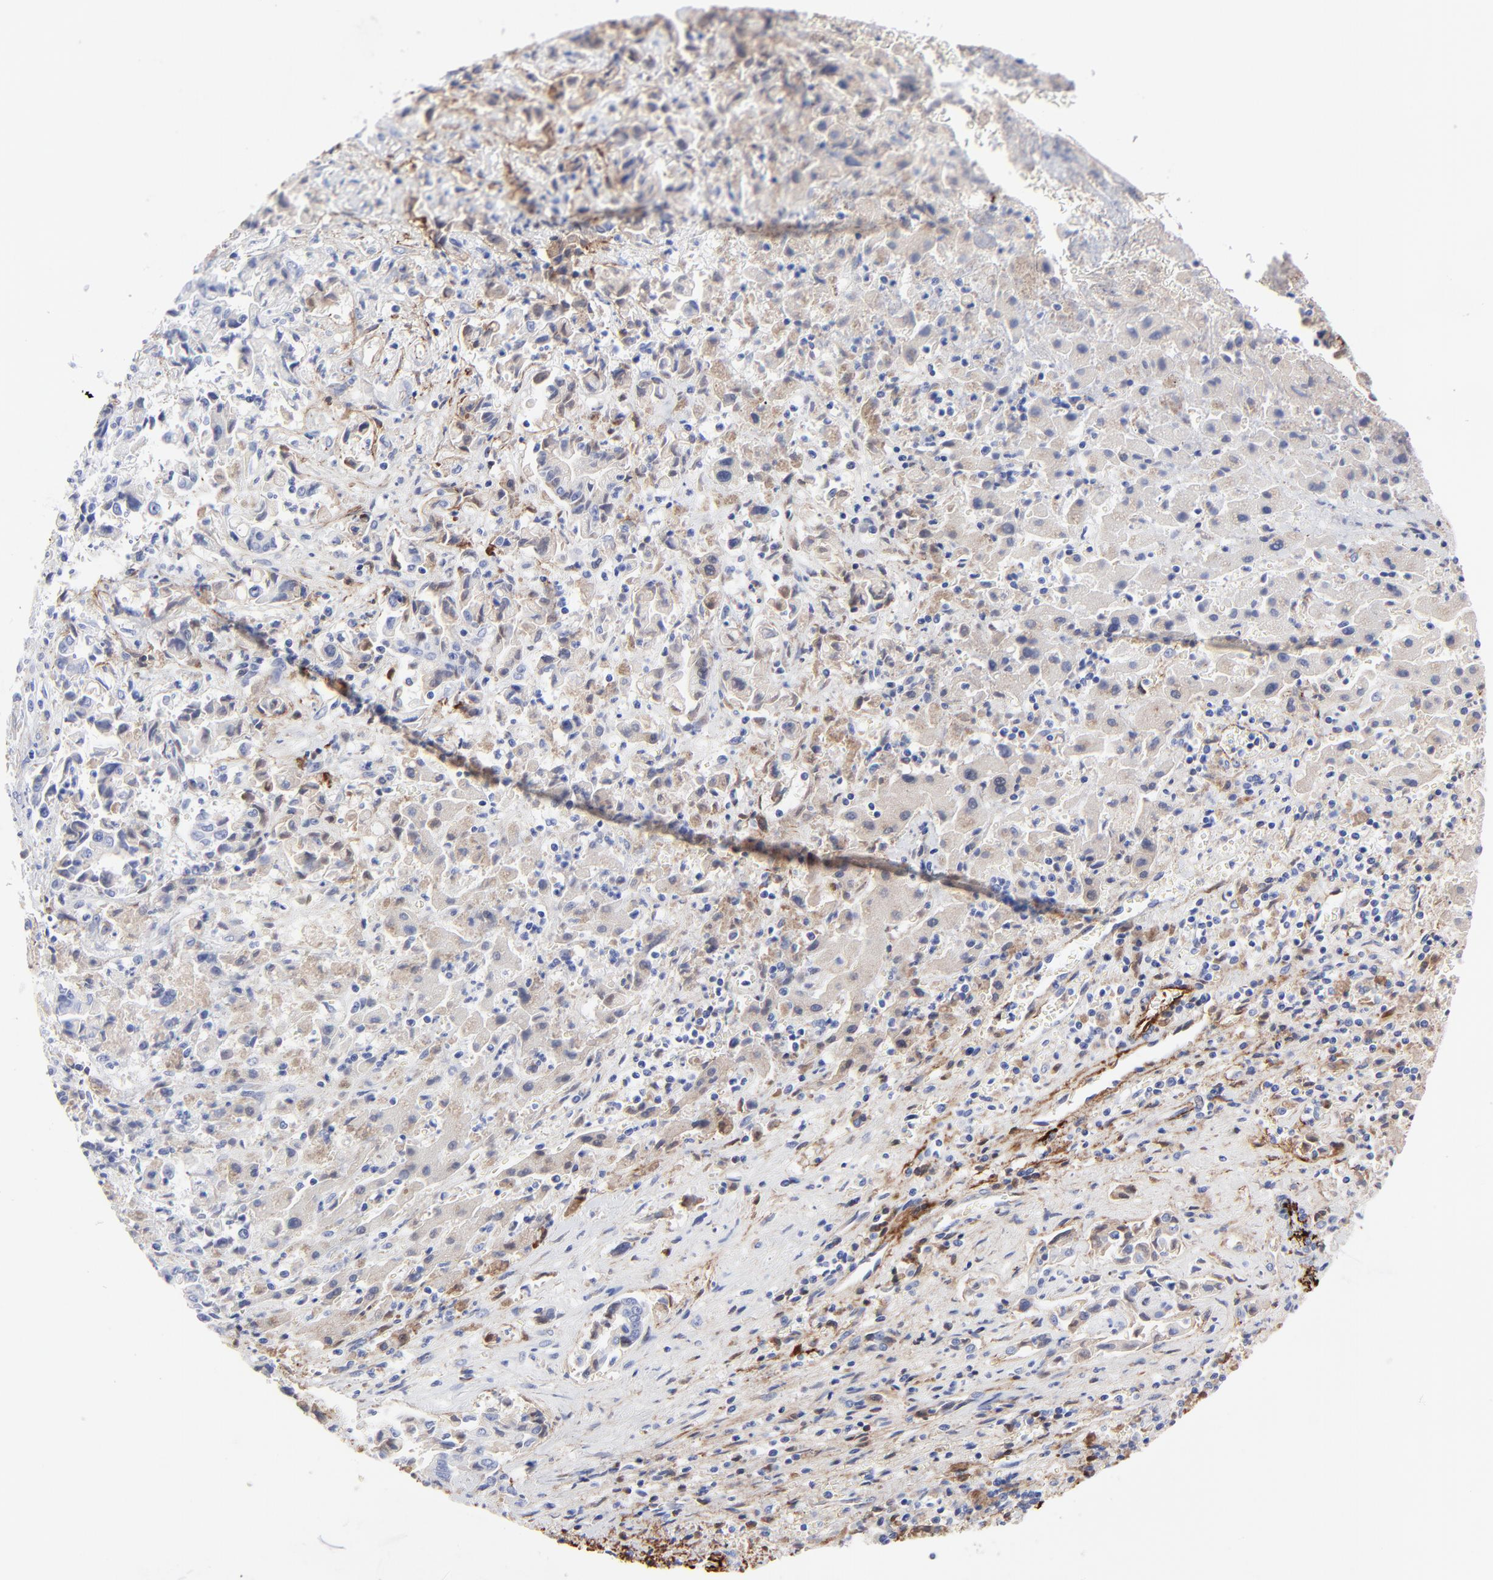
{"staining": {"intensity": "weak", "quantity": "25%-75%", "location": "cytoplasmic/membranous"}, "tissue": "liver cancer", "cell_type": "Tumor cells", "image_type": "cancer", "snomed": [{"axis": "morphology", "description": "Cholangiocarcinoma"}, {"axis": "topography", "description": "Liver"}], "caption": "Immunohistochemical staining of liver cholangiocarcinoma reveals low levels of weak cytoplasmic/membranous protein staining in about 25%-75% of tumor cells. The protein of interest is stained brown, and the nuclei are stained in blue (DAB IHC with brightfield microscopy, high magnification).", "gene": "FBLN2", "patient": {"sex": "male", "age": 57}}